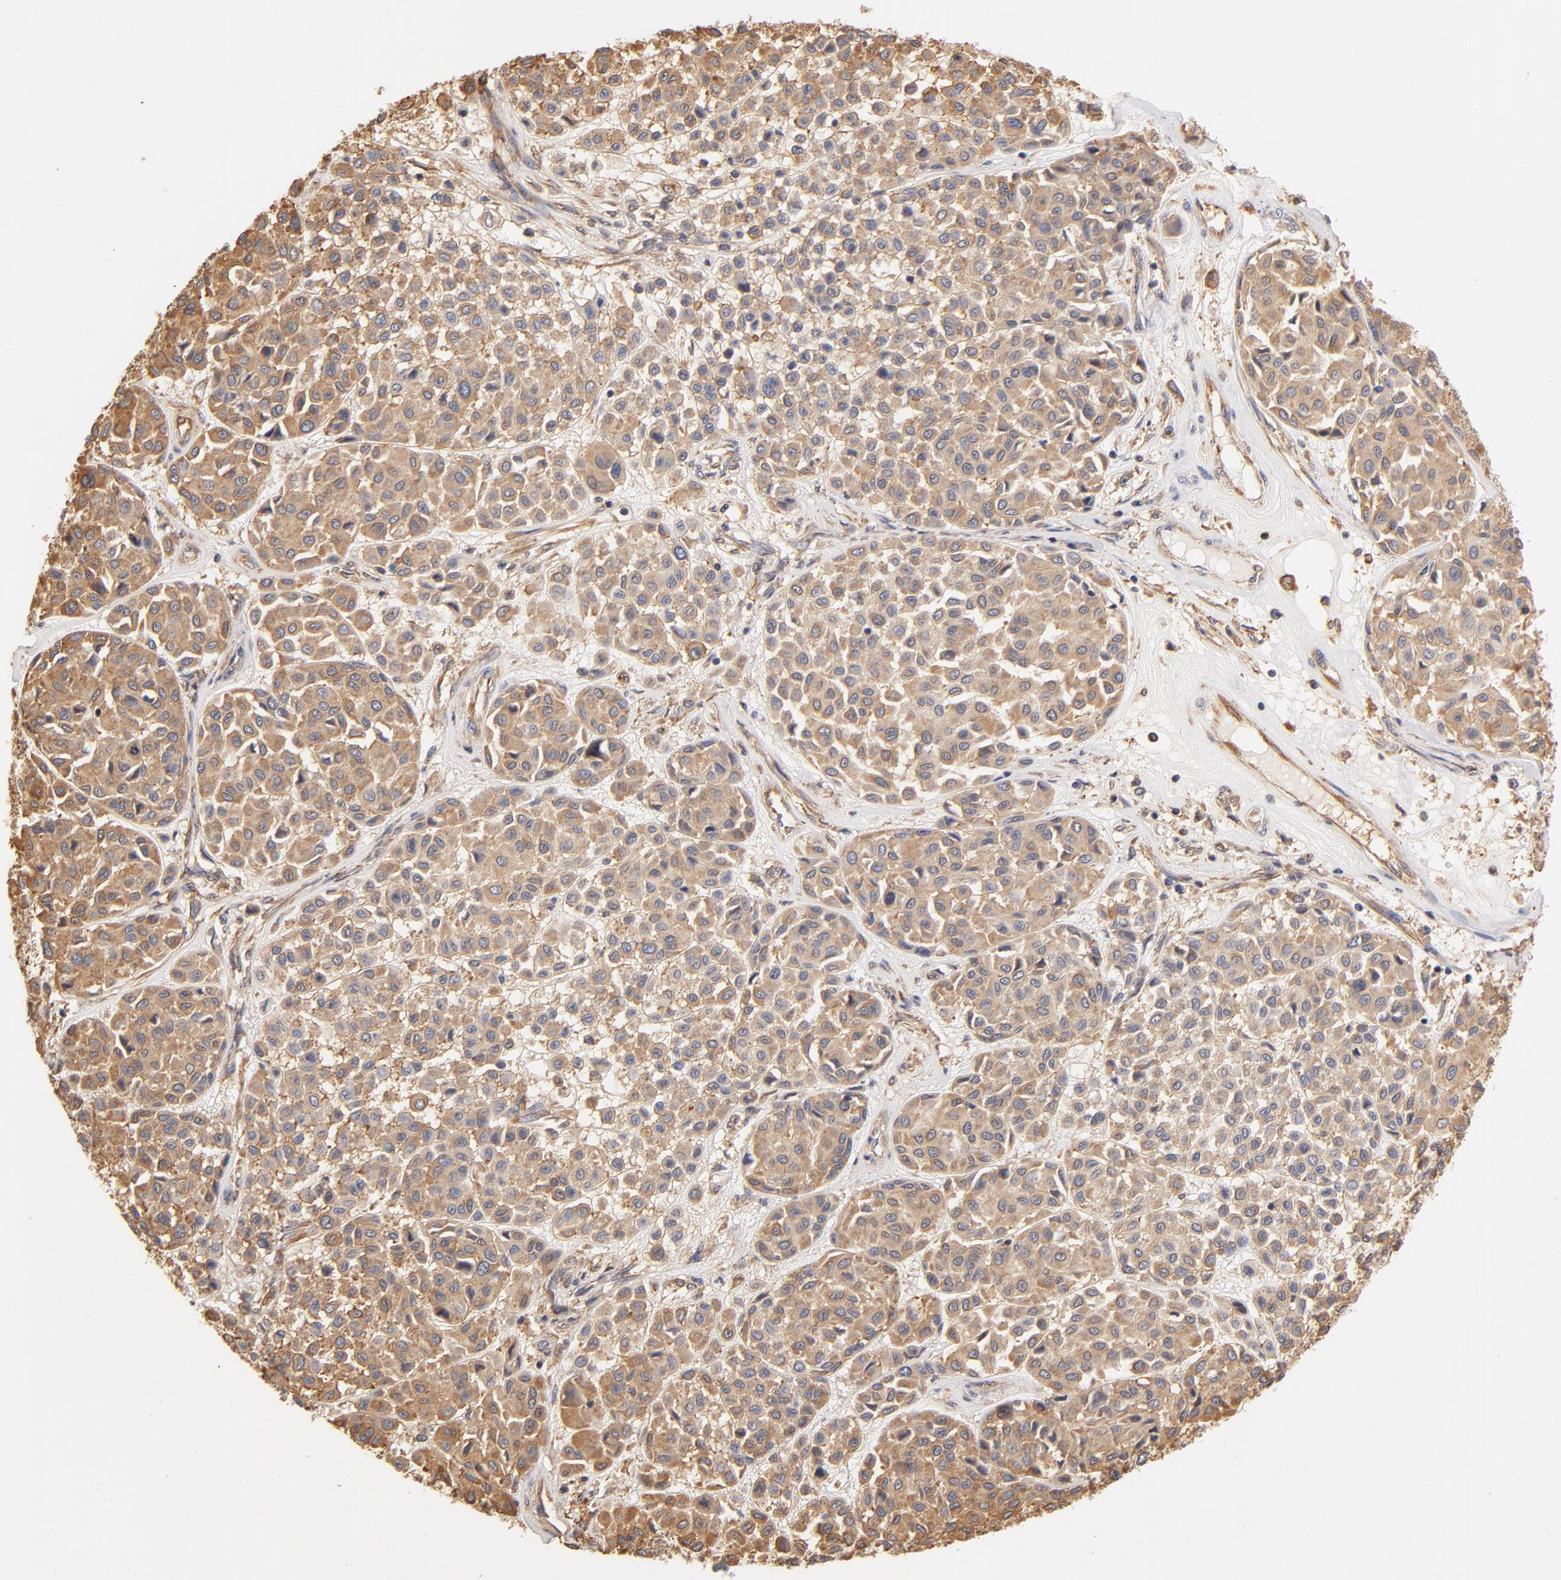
{"staining": {"intensity": "moderate", "quantity": ">75%", "location": "cytoplasmic/membranous"}, "tissue": "melanoma", "cell_type": "Tumor cells", "image_type": "cancer", "snomed": [{"axis": "morphology", "description": "Malignant melanoma, Metastatic site"}, {"axis": "topography", "description": "Soft tissue"}], "caption": "Melanoma stained with immunohistochemistry demonstrates moderate cytoplasmic/membranous expression in about >75% of tumor cells. Using DAB (3,3'-diaminobenzidine) (brown) and hematoxylin (blue) stains, captured at high magnification using brightfield microscopy.", "gene": "FCMR", "patient": {"sex": "male", "age": 41}}